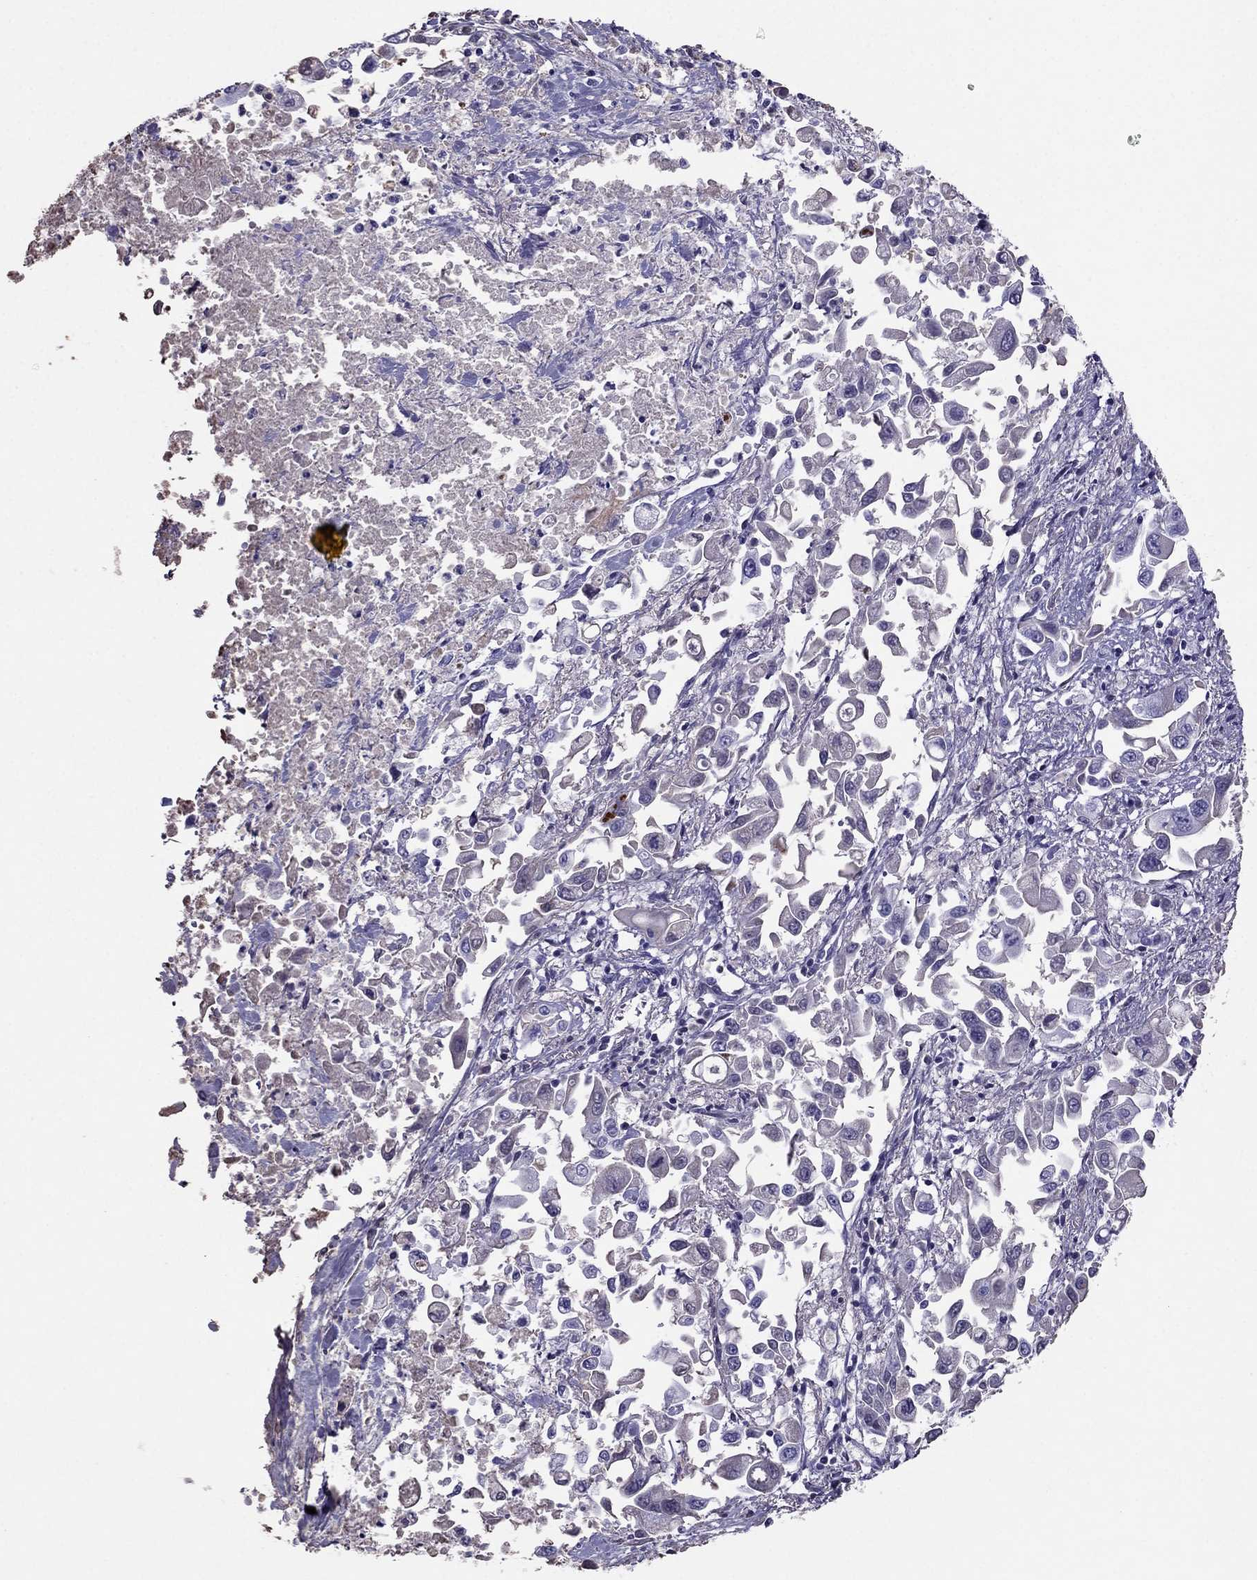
{"staining": {"intensity": "negative", "quantity": "none", "location": "none"}, "tissue": "pancreatic cancer", "cell_type": "Tumor cells", "image_type": "cancer", "snomed": [{"axis": "morphology", "description": "Adenocarcinoma, NOS"}, {"axis": "topography", "description": "Pancreas"}], "caption": "Immunohistochemistry micrograph of neoplastic tissue: human pancreatic adenocarcinoma stained with DAB (3,3'-diaminobenzidine) demonstrates no significant protein positivity in tumor cells.", "gene": "TBC1D21", "patient": {"sex": "female", "age": 83}}